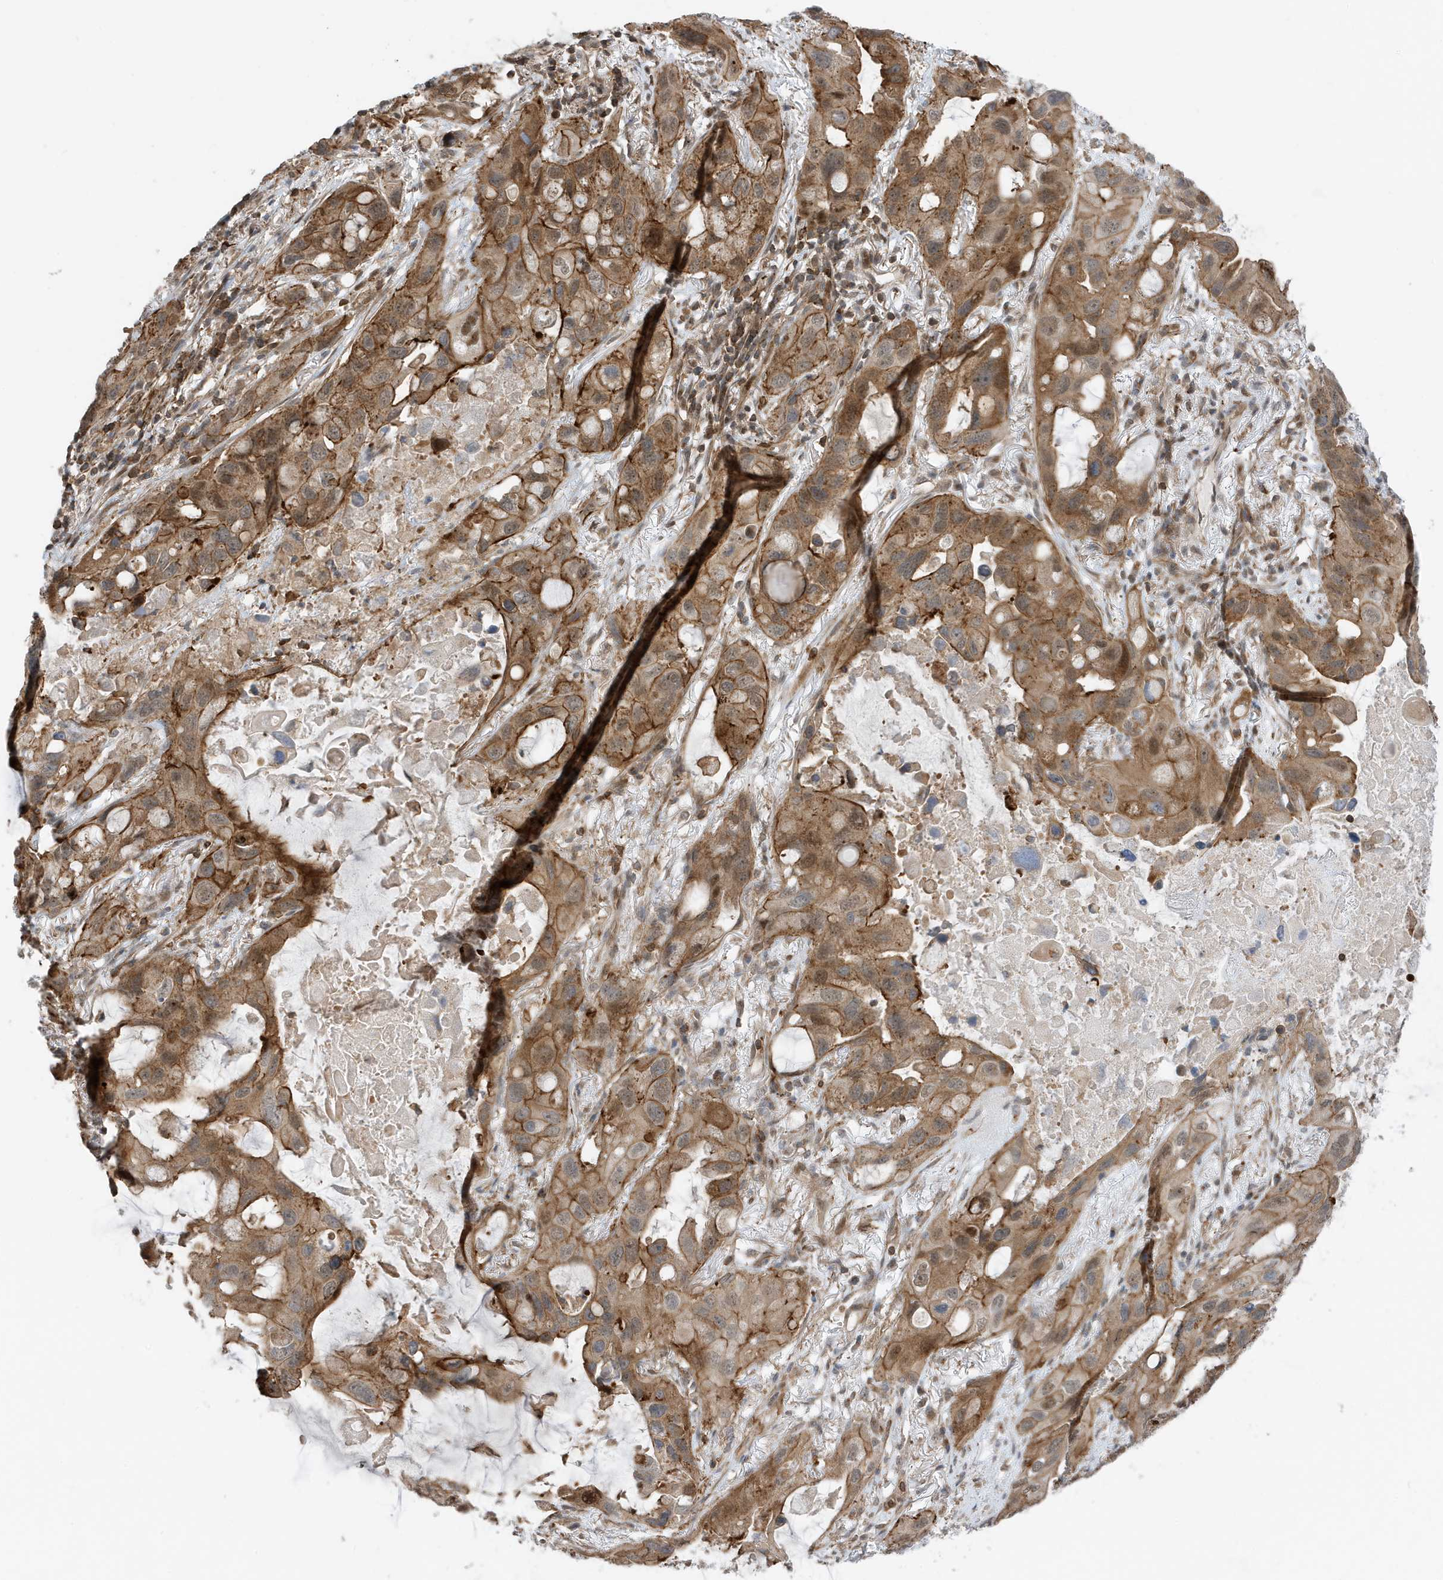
{"staining": {"intensity": "moderate", "quantity": ">75%", "location": "cytoplasmic/membranous,nuclear"}, "tissue": "lung cancer", "cell_type": "Tumor cells", "image_type": "cancer", "snomed": [{"axis": "morphology", "description": "Squamous cell carcinoma, NOS"}, {"axis": "topography", "description": "Lung"}], "caption": "A medium amount of moderate cytoplasmic/membranous and nuclear expression is identified in approximately >75% of tumor cells in squamous cell carcinoma (lung) tissue.", "gene": "TATDN3", "patient": {"sex": "female", "age": 73}}